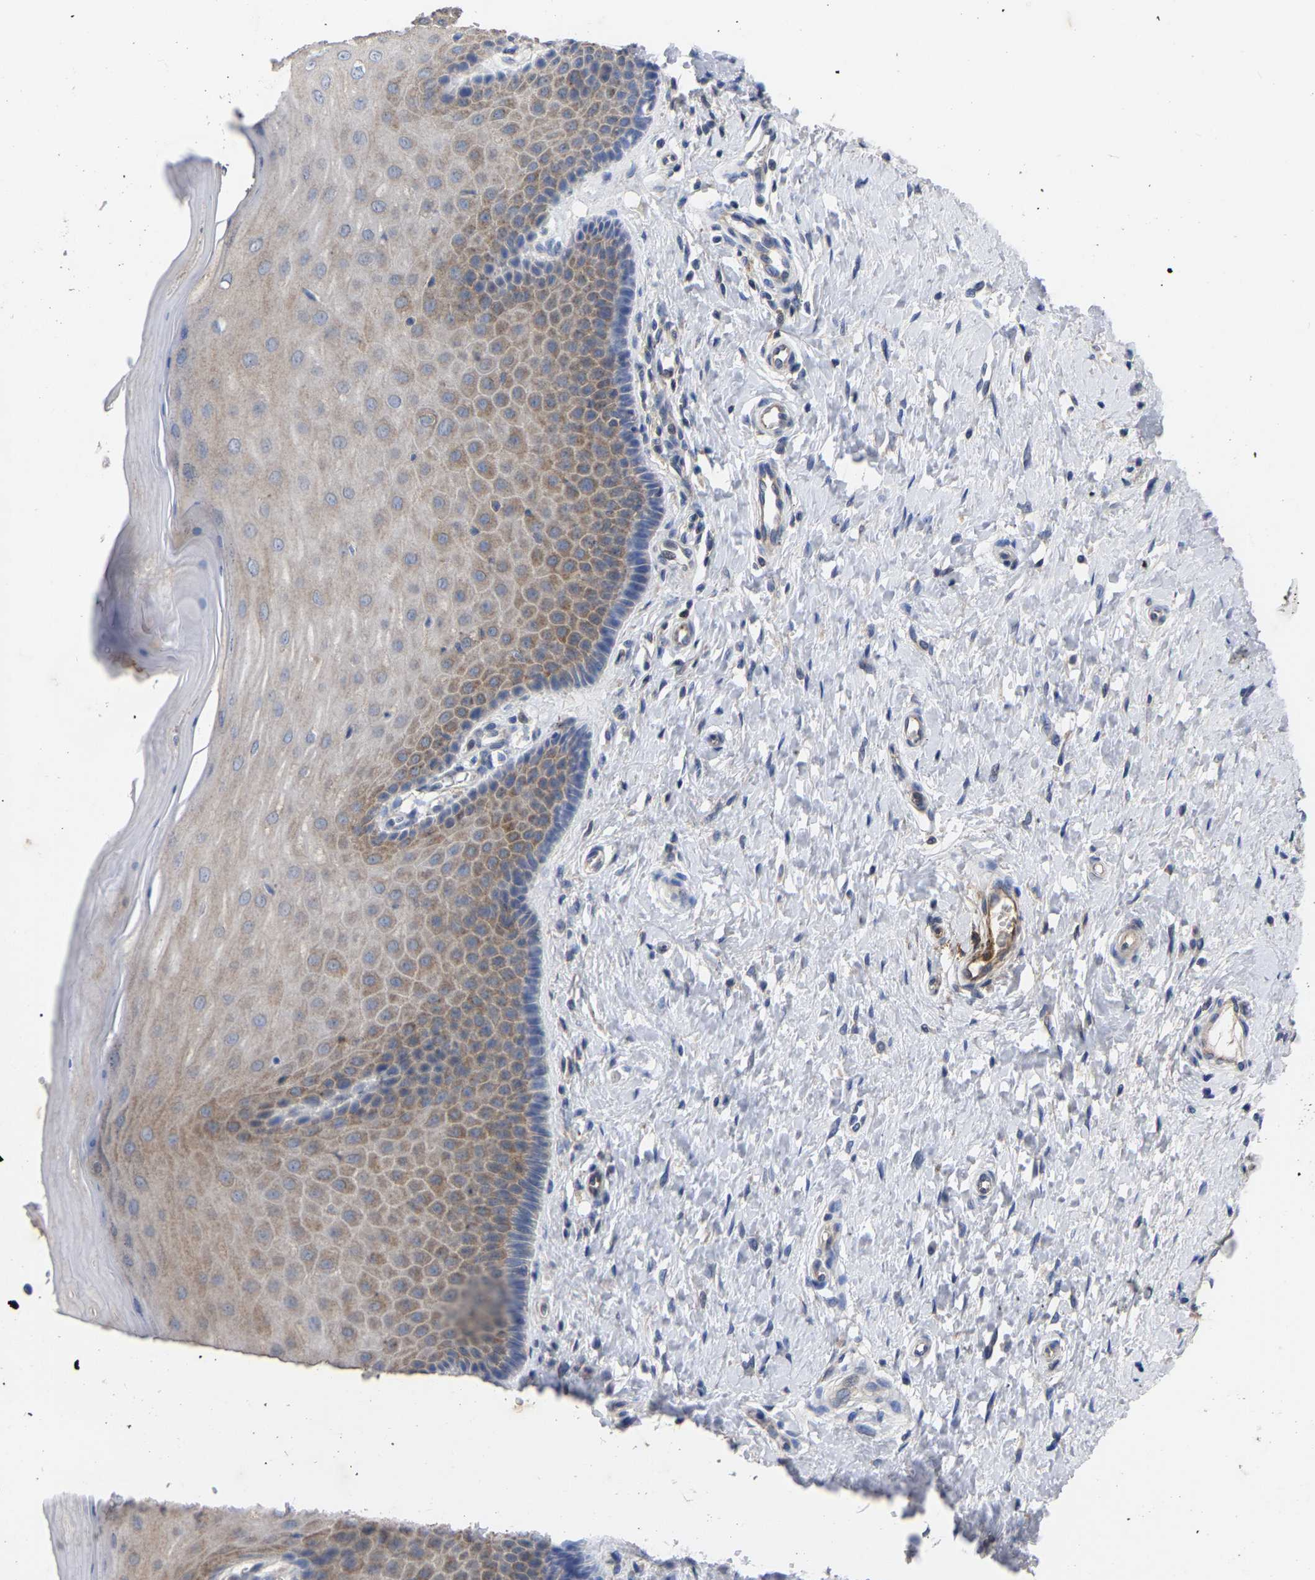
{"staining": {"intensity": "moderate", "quantity": "25%-75%", "location": "cytoplasmic/membranous"}, "tissue": "cervix", "cell_type": "Glandular cells", "image_type": "normal", "snomed": [{"axis": "morphology", "description": "Normal tissue, NOS"}, {"axis": "topography", "description": "Cervix"}], "caption": "A histopathology image showing moderate cytoplasmic/membranous staining in about 25%-75% of glandular cells in normal cervix, as visualized by brown immunohistochemical staining.", "gene": "TCP1", "patient": {"sex": "female", "age": 55}}